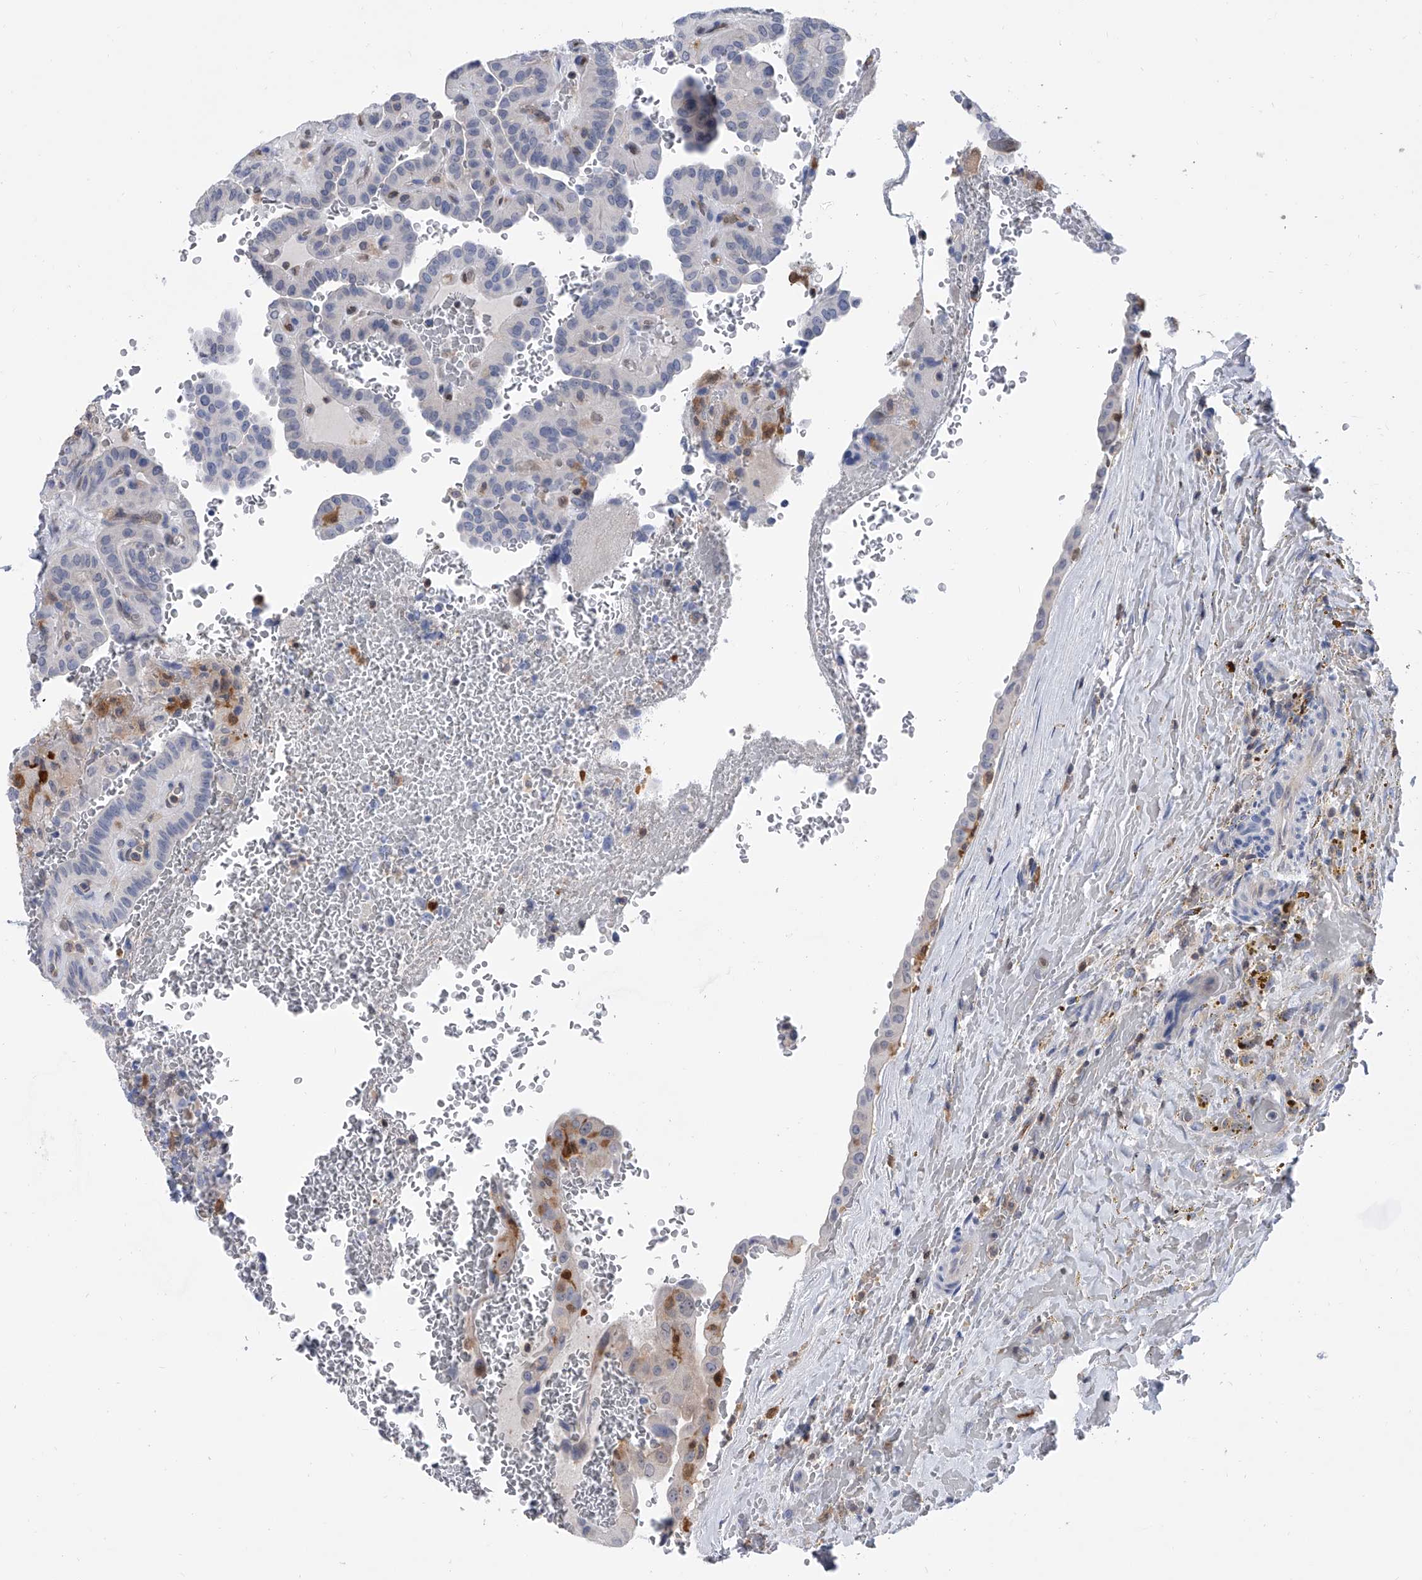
{"staining": {"intensity": "moderate", "quantity": "<25%", "location": "cytoplasmic/membranous"}, "tissue": "thyroid cancer", "cell_type": "Tumor cells", "image_type": "cancer", "snomed": [{"axis": "morphology", "description": "Papillary adenocarcinoma, NOS"}, {"axis": "topography", "description": "Thyroid gland"}], "caption": "High-magnification brightfield microscopy of thyroid papillary adenocarcinoma stained with DAB (brown) and counterstained with hematoxylin (blue). tumor cells exhibit moderate cytoplasmic/membranous staining is identified in about<25% of cells.", "gene": "SERPINB9", "patient": {"sex": "male", "age": 77}}